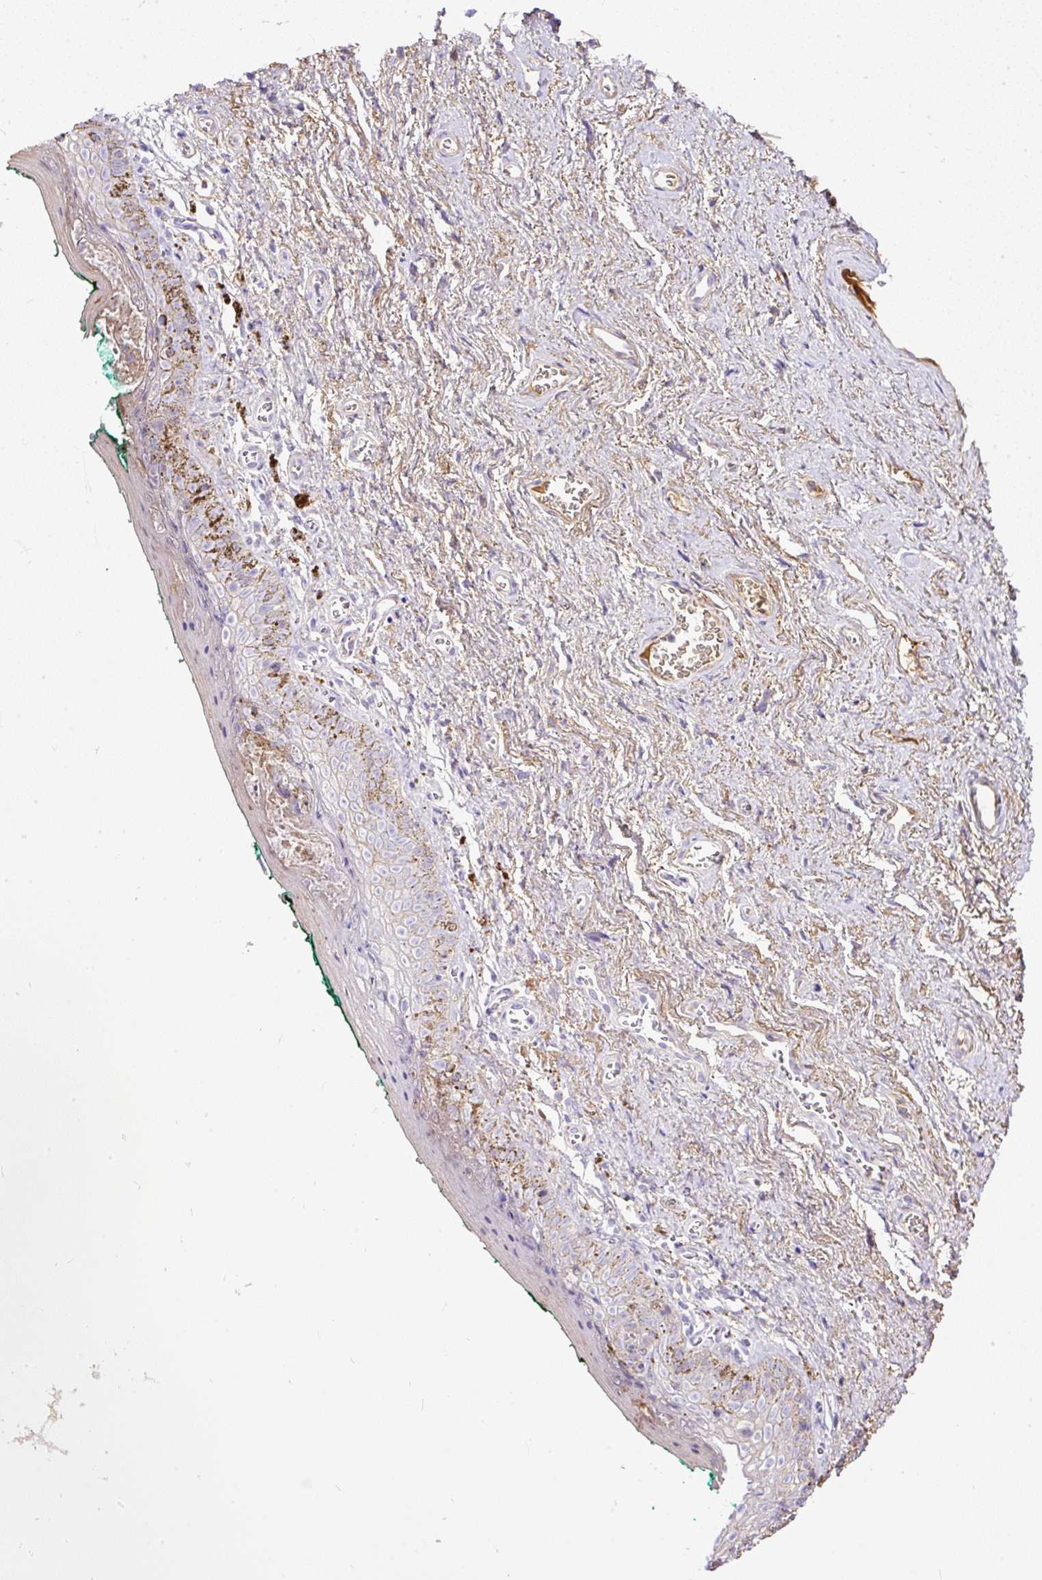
{"staining": {"intensity": "negative", "quantity": "none", "location": "none"}, "tissue": "vagina", "cell_type": "Squamous epithelial cells", "image_type": "normal", "snomed": [{"axis": "morphology", "description": "Normal tissue, NOS"}, {"axis": "topography", "description": "Vulva"}, {"axis": "topography", "description": "Vagina"}, {"axis": "topography", "description": "Peripheral nerve tissue"}], "caption": "DAB immunohistochemical staining of benign human vagina exhibits no significant staining in squamous epithelial cells. The staining is performed using DAB (3,3'-diaminobenzidine) brown chromogen with nuclei counter-stained in using hematoxylin.", "gene": "CLEC3B", "patient": {"sex": "female", "age": 66}}